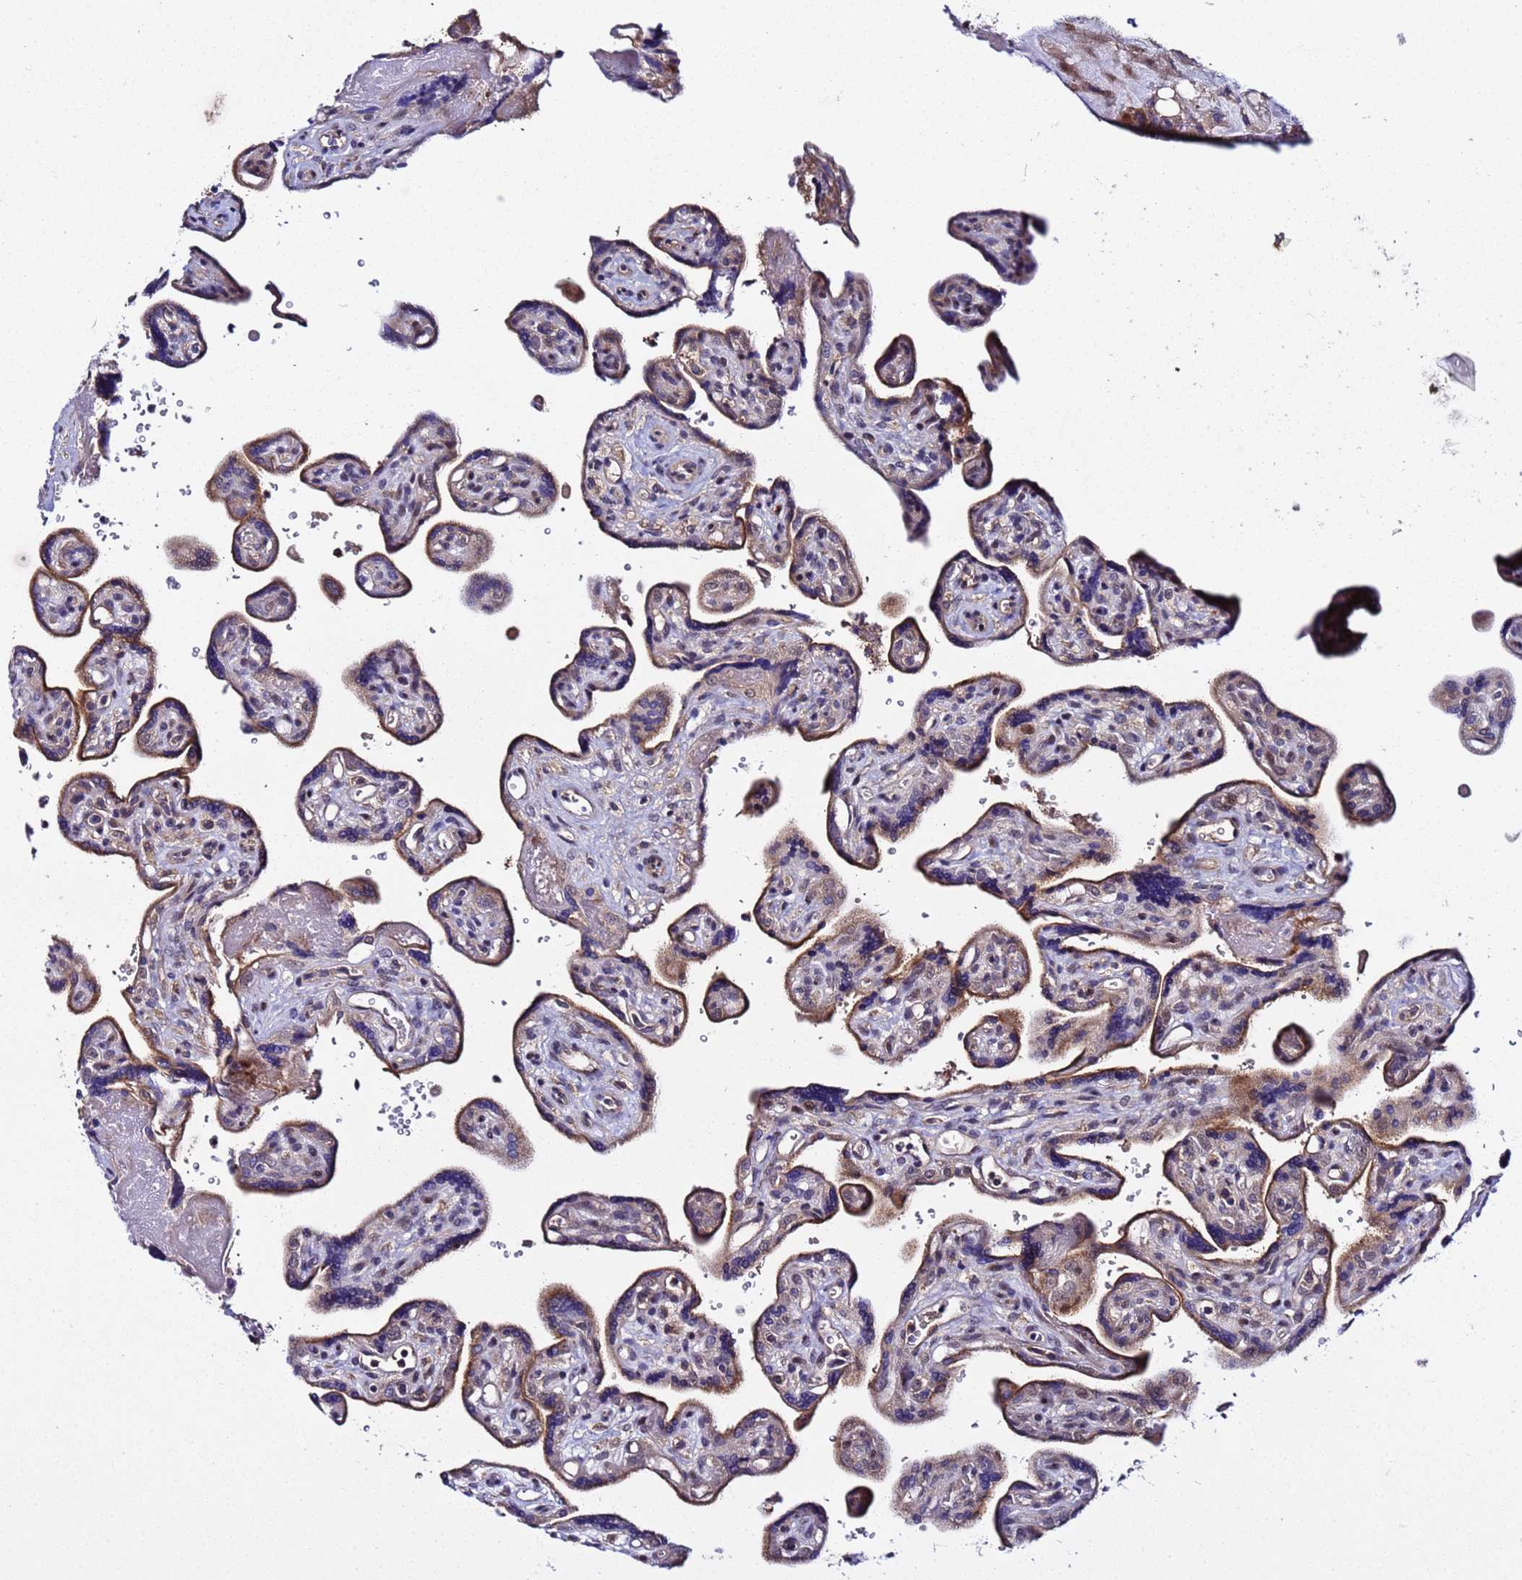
{"staining": {"intensity": "moderate", "quantity": ">75%", "location": "cytoplasmic/membranous"}, "tissue": "placenta", "cell_type": "Trophoblastic cells", "image_type": "normal", "snomed": [{"axis": "morphology", "description": "Normal tissue, NOS"}, {"axis": "topography", "description": "Placenta"}], "caption": "Placenta stained with a brown dye demonstrates moderate cytoplasmic/membranous positive expression in approximately >75% of trophoblastic cells.", "gene": "PLXDC2", "patient": {"sex": "female", "age": 39}}